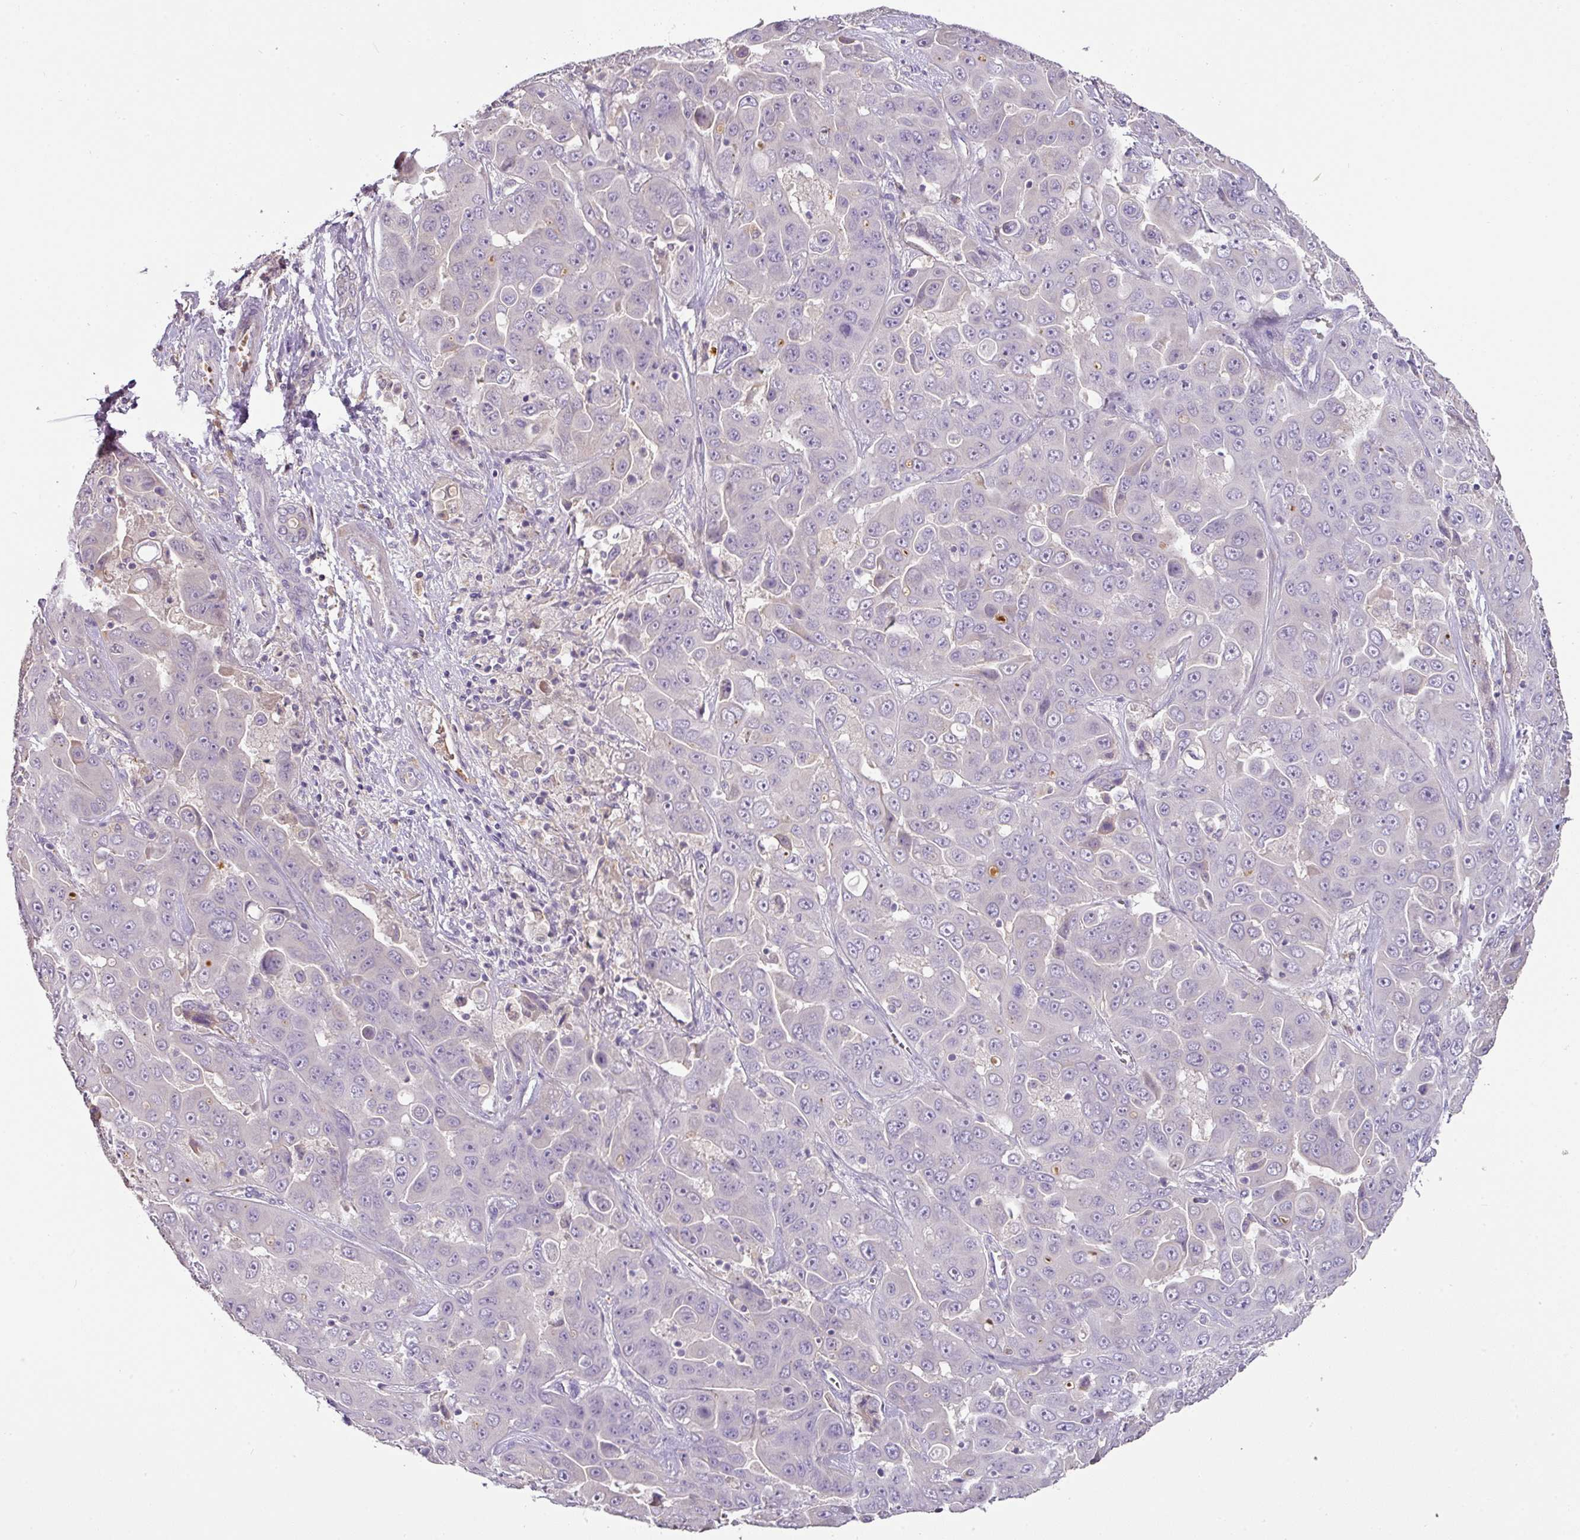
{"staining": {"intensity": "negative", "quantity": "none", "location": "none"}, "tissue": "liver cancer", "cell_type": "Tumor cells", "image_type": "cancer", "snomed": [{"axis": "morphology", "description": "Cholangiocarcinoma"}, {"axis": "topography", "description": "Liver"}], "caption": "Immunohistochemical staining of liver cancer displays no significant expression in tumor cells.", "gene": "CCZ1", "patient": {"sex": "female", "age": 52}}